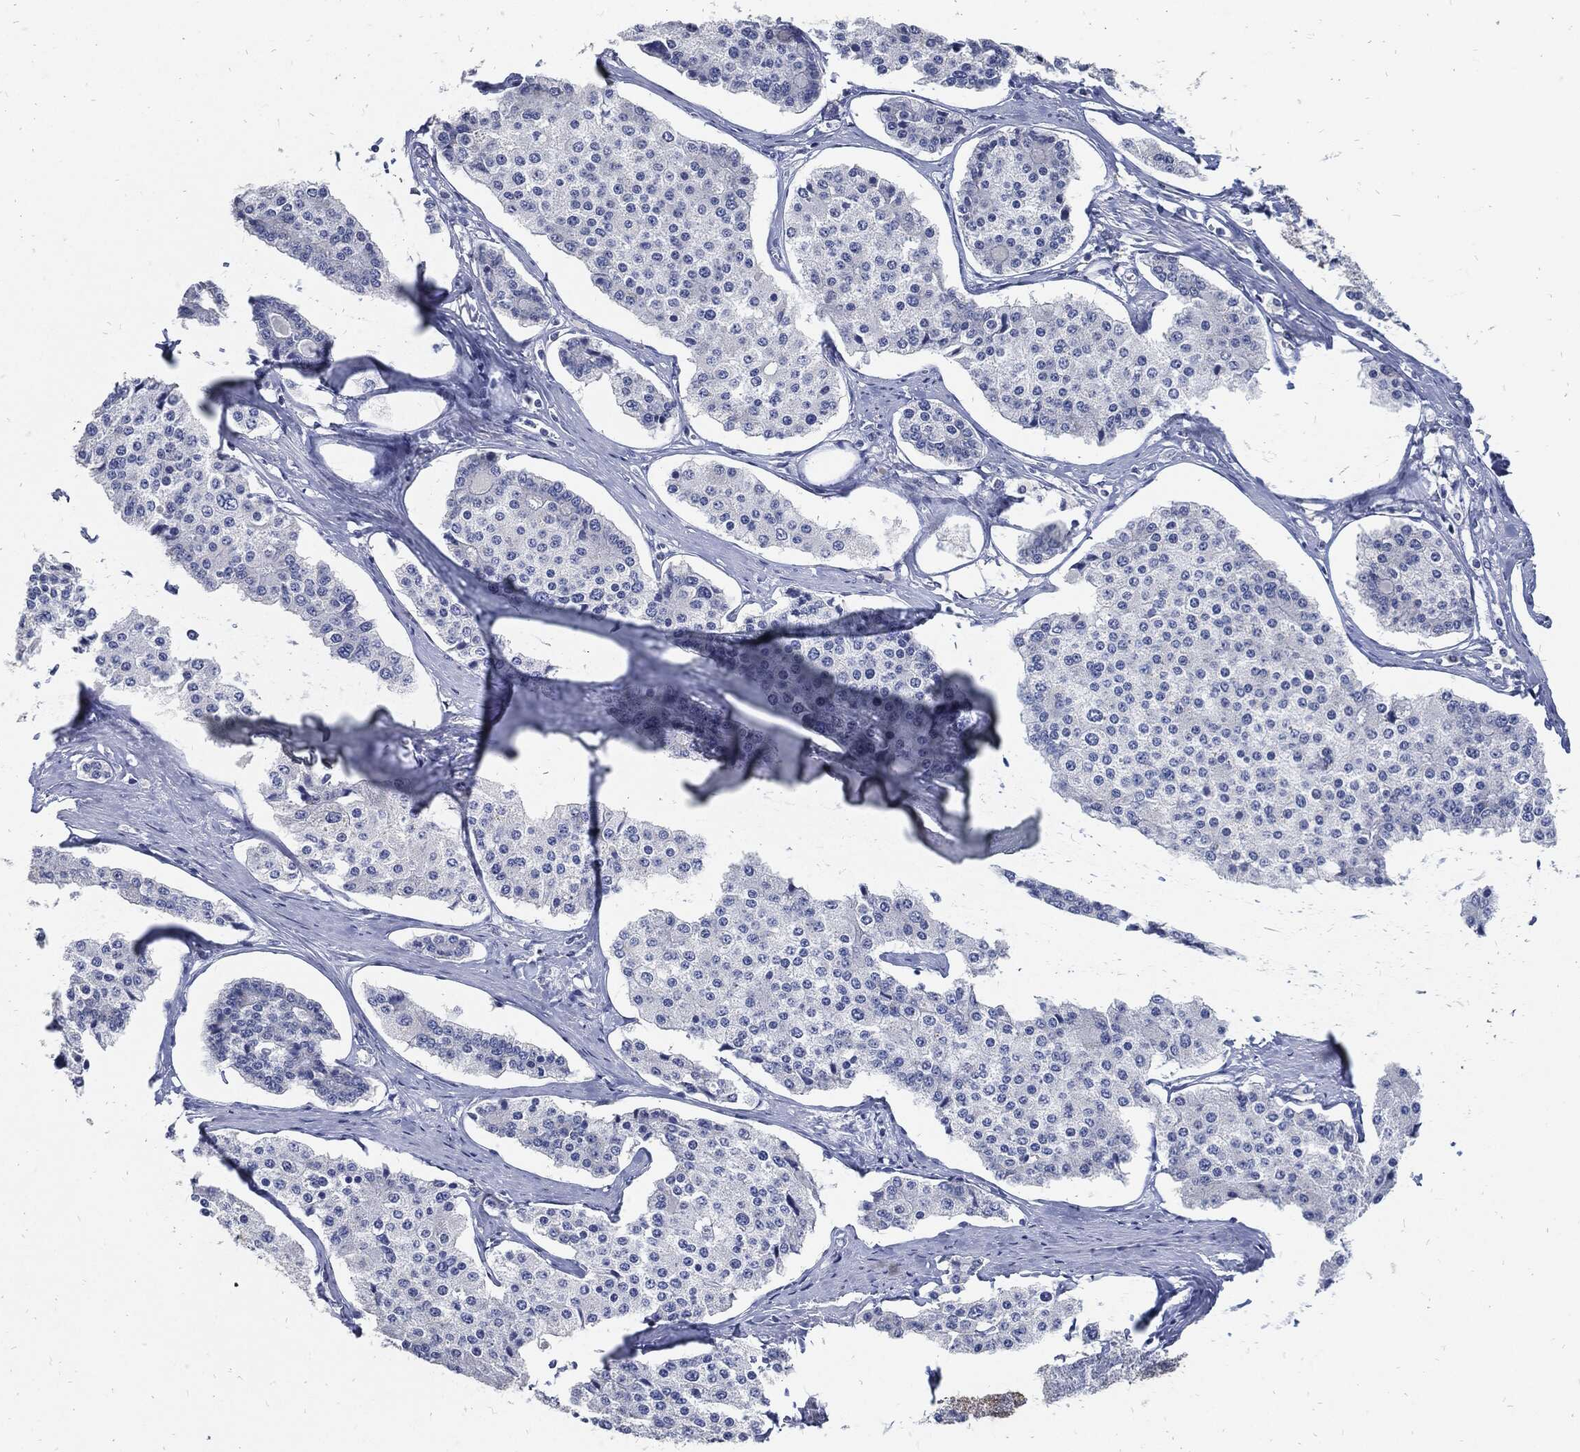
{"staining": {"intensity": "negative", "quantity": "none", "location": "none"}, "tissue": "carcinoid", "cell_type": "Tumor cells", "image_type": "cancer", "snomed": [{"axis": "morphology", "description": "Carcinoid, malignant, NOS"}, {"axis": "topography", "description": "Small intestine"}], "caption": "Immunohistochemical staining of human malignant carcinoid reveals no significant positivity in tumor cells. Brightfield microscopy of immunohistochemistry stained with DAB (brown) and hematoxylin (blue), captured at high magnification.", "gene": "FABP4", "patient": {"sex": "female", "age": 65}}